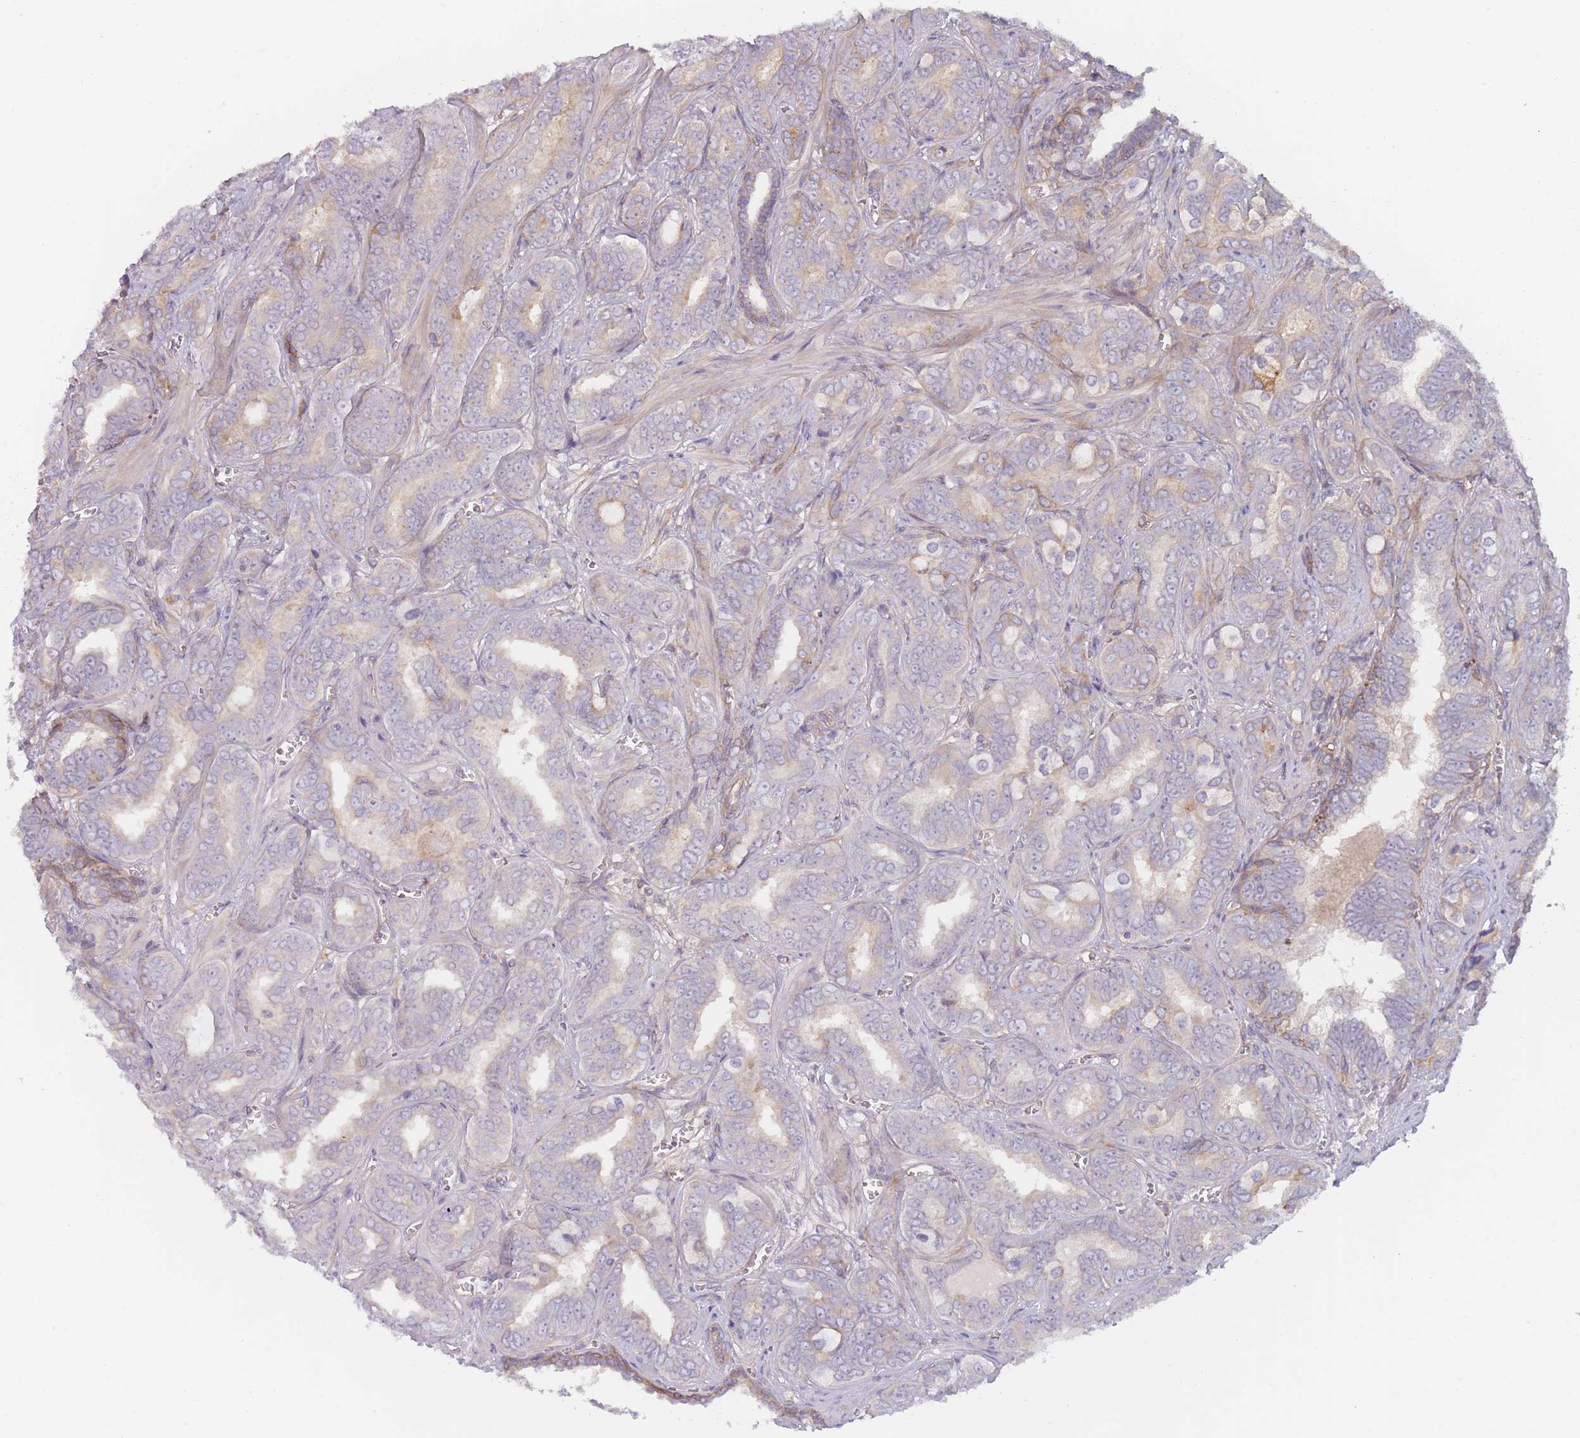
{"staining": {"intensity": "negative", "quantity": "none", "location": "none"}, "tissue": "prostate cancer", "cell_type": "Tumor cells", "image_type": "cancer", "snomed": [{"axis": "morphology", "description": "Adenocarcinoma, High grade"}, {"axis": "topography", "description": "Prostate"}], "caption": "High magnification brightfield microscopy of prostate cancer stained with DAB (brown) and counterstained with hematoxylin (blue): tumor cells show no significant positivity. (DAB (3,3'-diaminobenzidine) immunohistochemistry with hematoxylin counter stain).", "gene": "WDR93", "patient": {"sex": "male", "age": 67}}